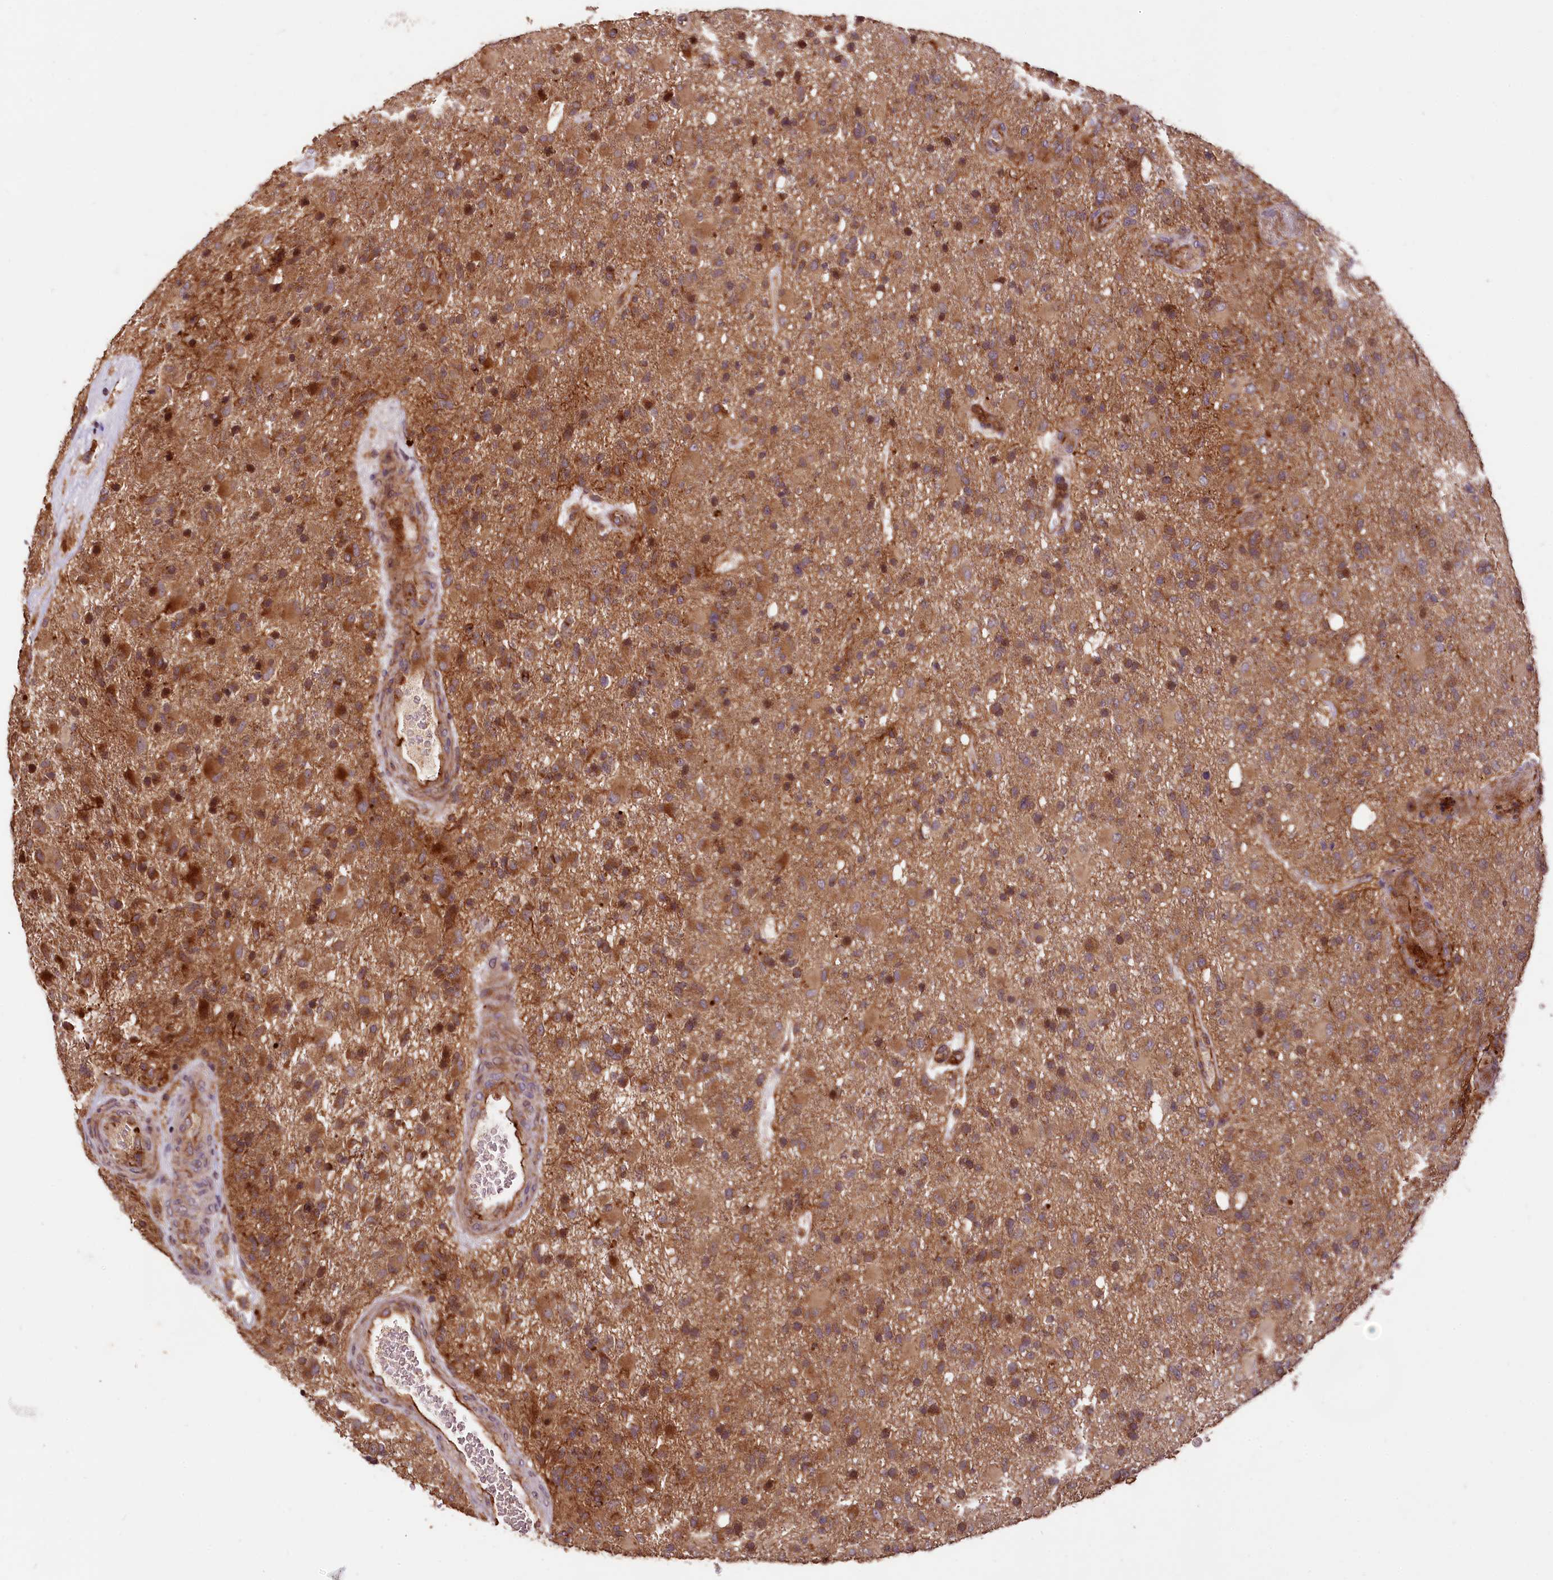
{"staining": {"intensity": "moderate", "quantity": ">75%", "location": "cytoplasmic/membranous,nuclear"}, "tissue": "glioma", "cell_type": "Tumor cells", "image_type": "cancer", "snomed": [{"axis": "morphology", "description": "Glioma, malignant, High grade"}, {"axis": "topography", "description": "Brain"}], "caption": "There is medium levels of moderate cytoplasmic/membranous and nuclear staining in tumor cells of glioma, as demonstrated by immunohistochemical staining (brown color).", "gene": "RASSF1", "patient": {"sex": "female", "age": 74}}